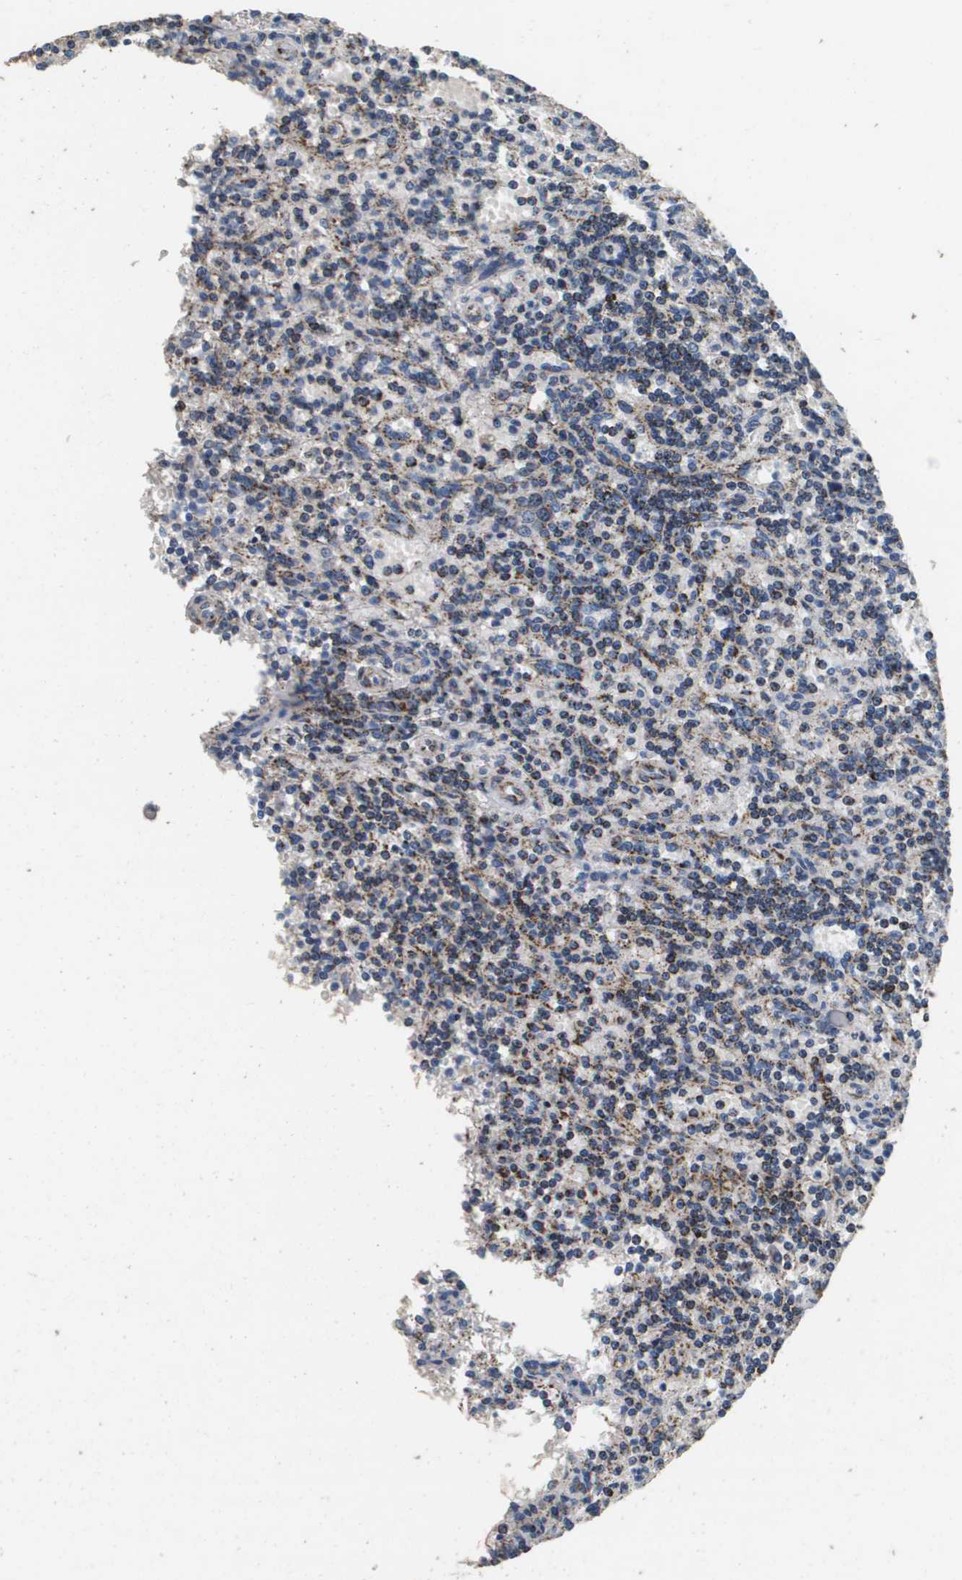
{"staining": {"intensity": "strong", "quantity": ">75%", "location": "cytoplasmic/membranous"}, "tissue": "lymphoma", "cell_type": "Tumor cells", "image_type": "cancer", "snomed": [{"axis": "morphology", "description": "Malignant lymphoma, non-Hodgkin's type, Low grade"}, {"axis": "topography", "description": "Spleen"}], "caption": "A high amount of strong cytoplasmic/membranous expression is identified in approximately >75% of tumor cells in lymphoma tissue. (DAB IHC with brightfield microscopy, high magnification).", "gene": "ATP5F1B", "patient": {"sex": "male", "age": 73}}